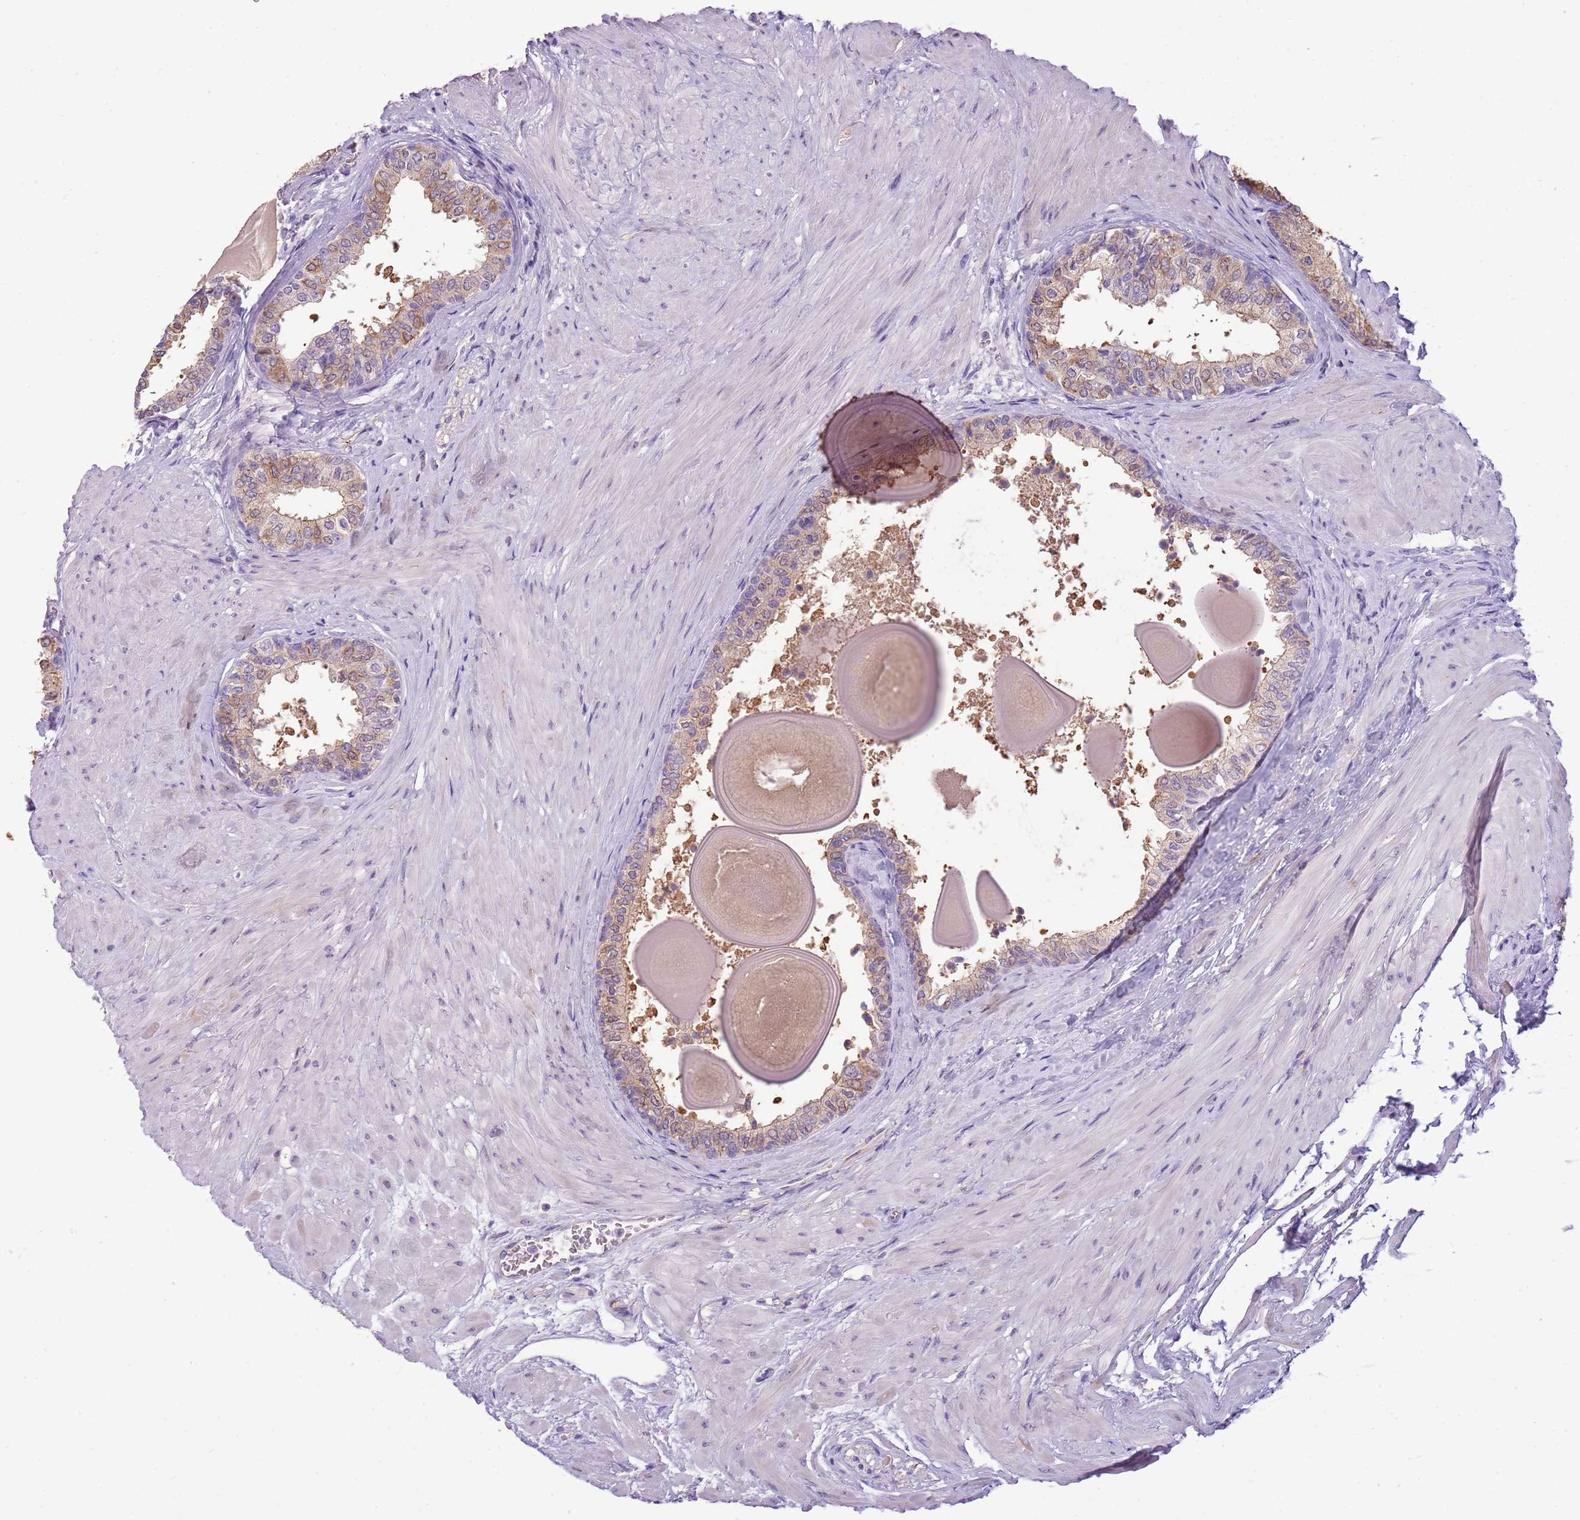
{"staining": {"intensity": "moderate", "quantity": "25%-75%", "location": "cytoplasmic/membranous"}, "tissue": "prostate", "cell_type": "Glandular cells", "image_type": "normal", "snomed": [{"axis": "morphology", "description": "Normal tissue, NOS"}, {"axis": "topography", "description": "Prostate"}], "caption": "Prostate stained with DAB immunohistochemistry (IHC) shows medium levels of moderate cytoplasmic/membranous positivity in about 25%-75% of glandular cells.", "gene": "SCAMP5", "patient": {"sex": "male", "age": 48}}